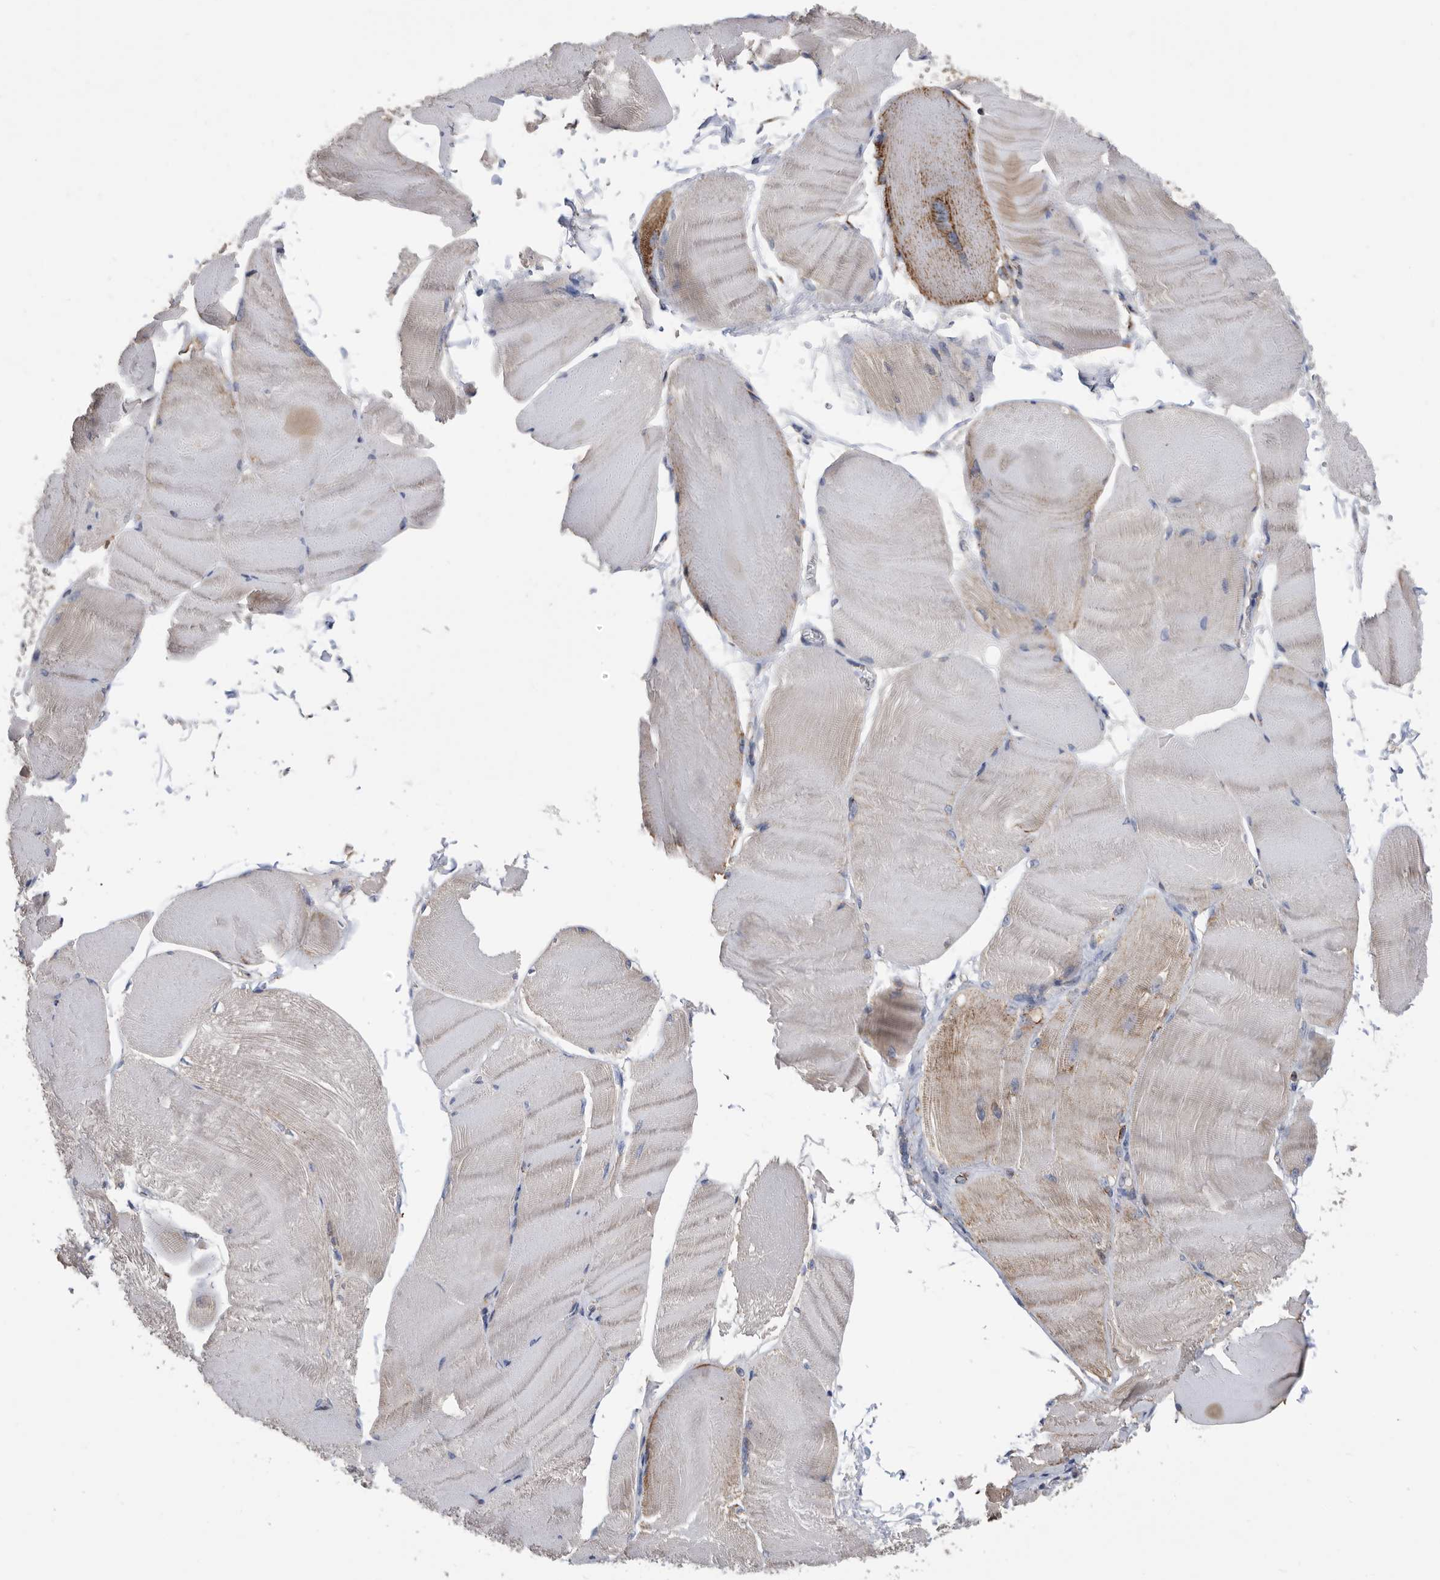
{"staining": {"intensity": "moderate", "quantity": "25%-75%", "location": "cytoplasmic/membranous"}, "tissue": "skeletal muscle", "cell_type": "Myocytes", "image_type": "normal", "snomed": [{"axis": "morphology", "description": "Normal tissue, NOS"}, {"axis": "morphology", "description": "Basal cell carcinoma"}, {"axis": "topography", "description": "Skeletal muscle"}], "caption": "Skeletal muscle stained with DAB (3,3'-diaminobenzidine) immunohistochemistry (IHC) exhibits medium levels of moderate cytoplasmic/membranous staining in about 25%-75% of myocytes.", "gene": "WFDC1", "patient": {"sex": "female", "age": 64}}